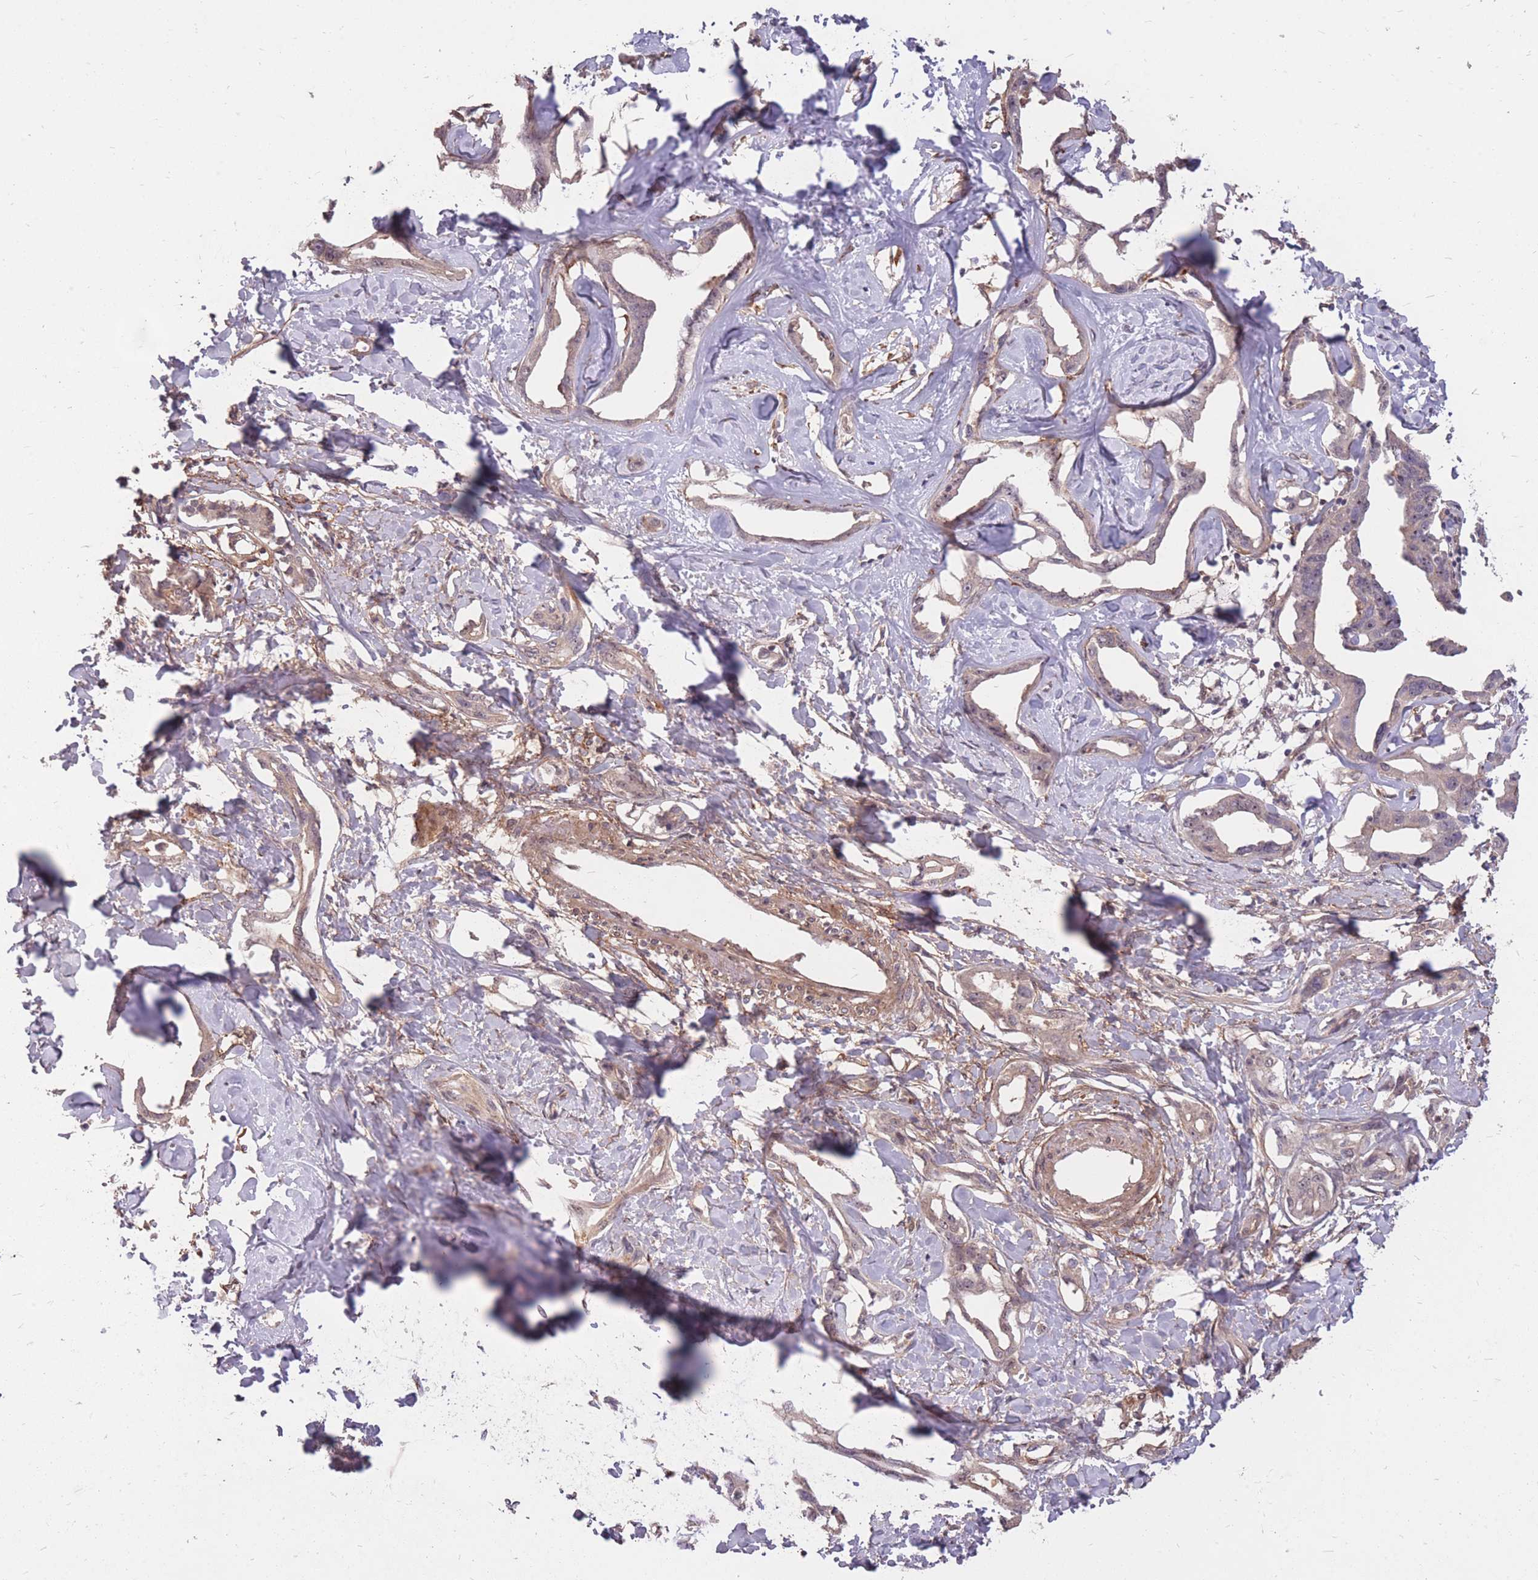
{"staining": {"intensity": "weak", "quantity": "<25%", "location": "cytoplasmic/membranous,nuclear"}, "tissue": "liver cancer", "cell_type": "Tumor cells", "image_type": "cancer", "snomed": [{"axis": "morphology", "description": "Cholangiocarcinoma"}, {"axis": "topography", "description": "Liver"}], "caption": "Immunohistochemical staining of human liver cholangiocarcinoma demonstrates no significant staining in tumor cells. (Stains: DAB (3,3'-diaminobenzidine) immunohistochemistry with hematoxylin counter stain, Microscopy: brightfield microscopy at high magnification).", "gene": "DYNC1LI2", "patient": {"sex": "male", "age": 59}}